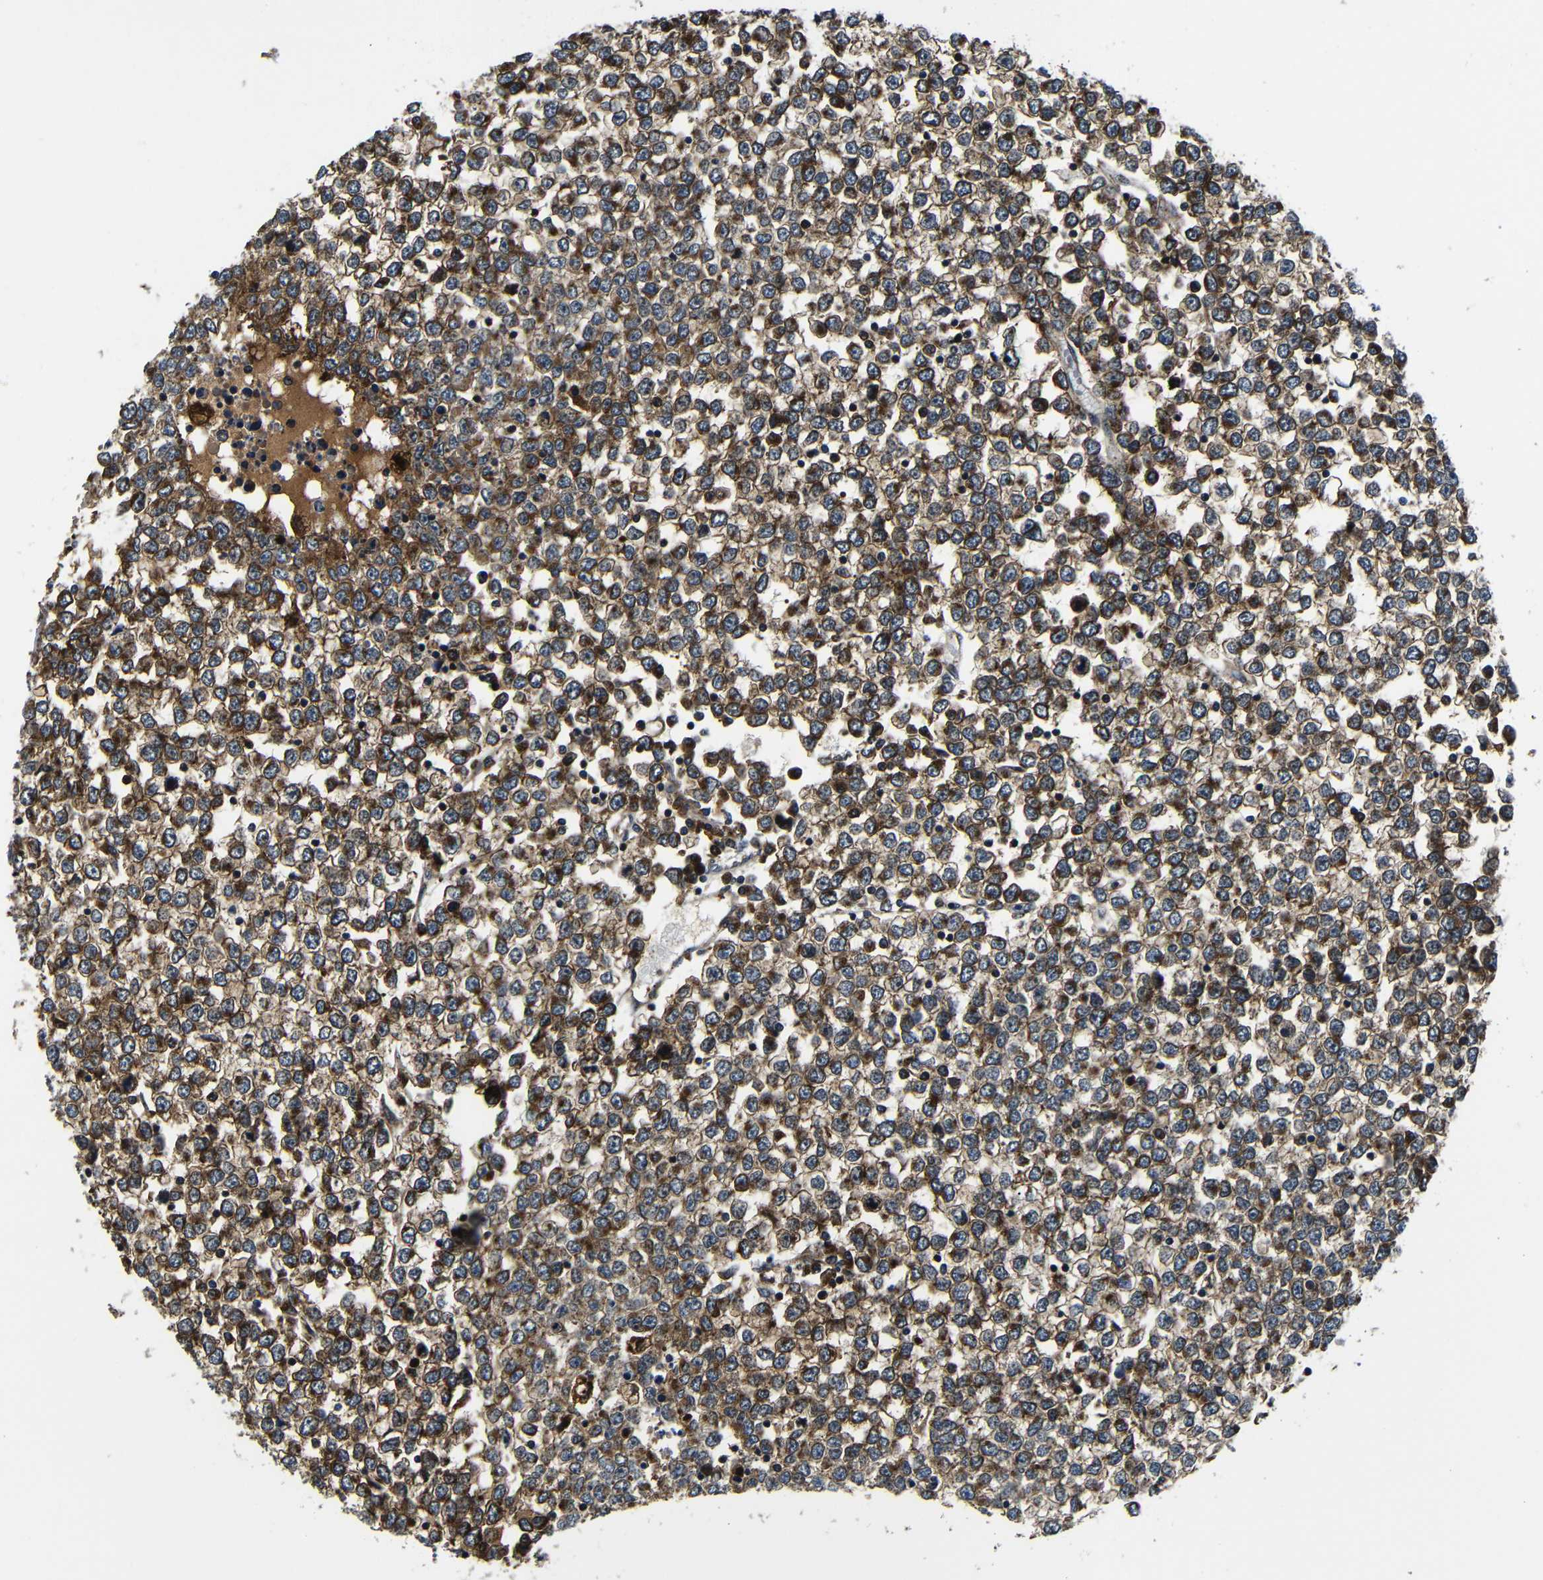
{"staining": {"intensity": "strong", "quantity": ">75%", "location": "cytoplasmic/membranous"}, "tissue": "testis cancer", "cell_type": "Tumor cells", "image_type": "cancer", "snomed": [{"axis": "morphology", "description": "Seminoma, NOS"}, {"axis": "topography", "description": "Testis"}], "caption": "About >75% of tumor cells in human testis seminoma demonstrate strong cytoplasmic/membranous protein staining as visualized by brown immunohistochemical staining.", "gene": "ABCE1", "patient": {"sex": "male", "age": 65}}